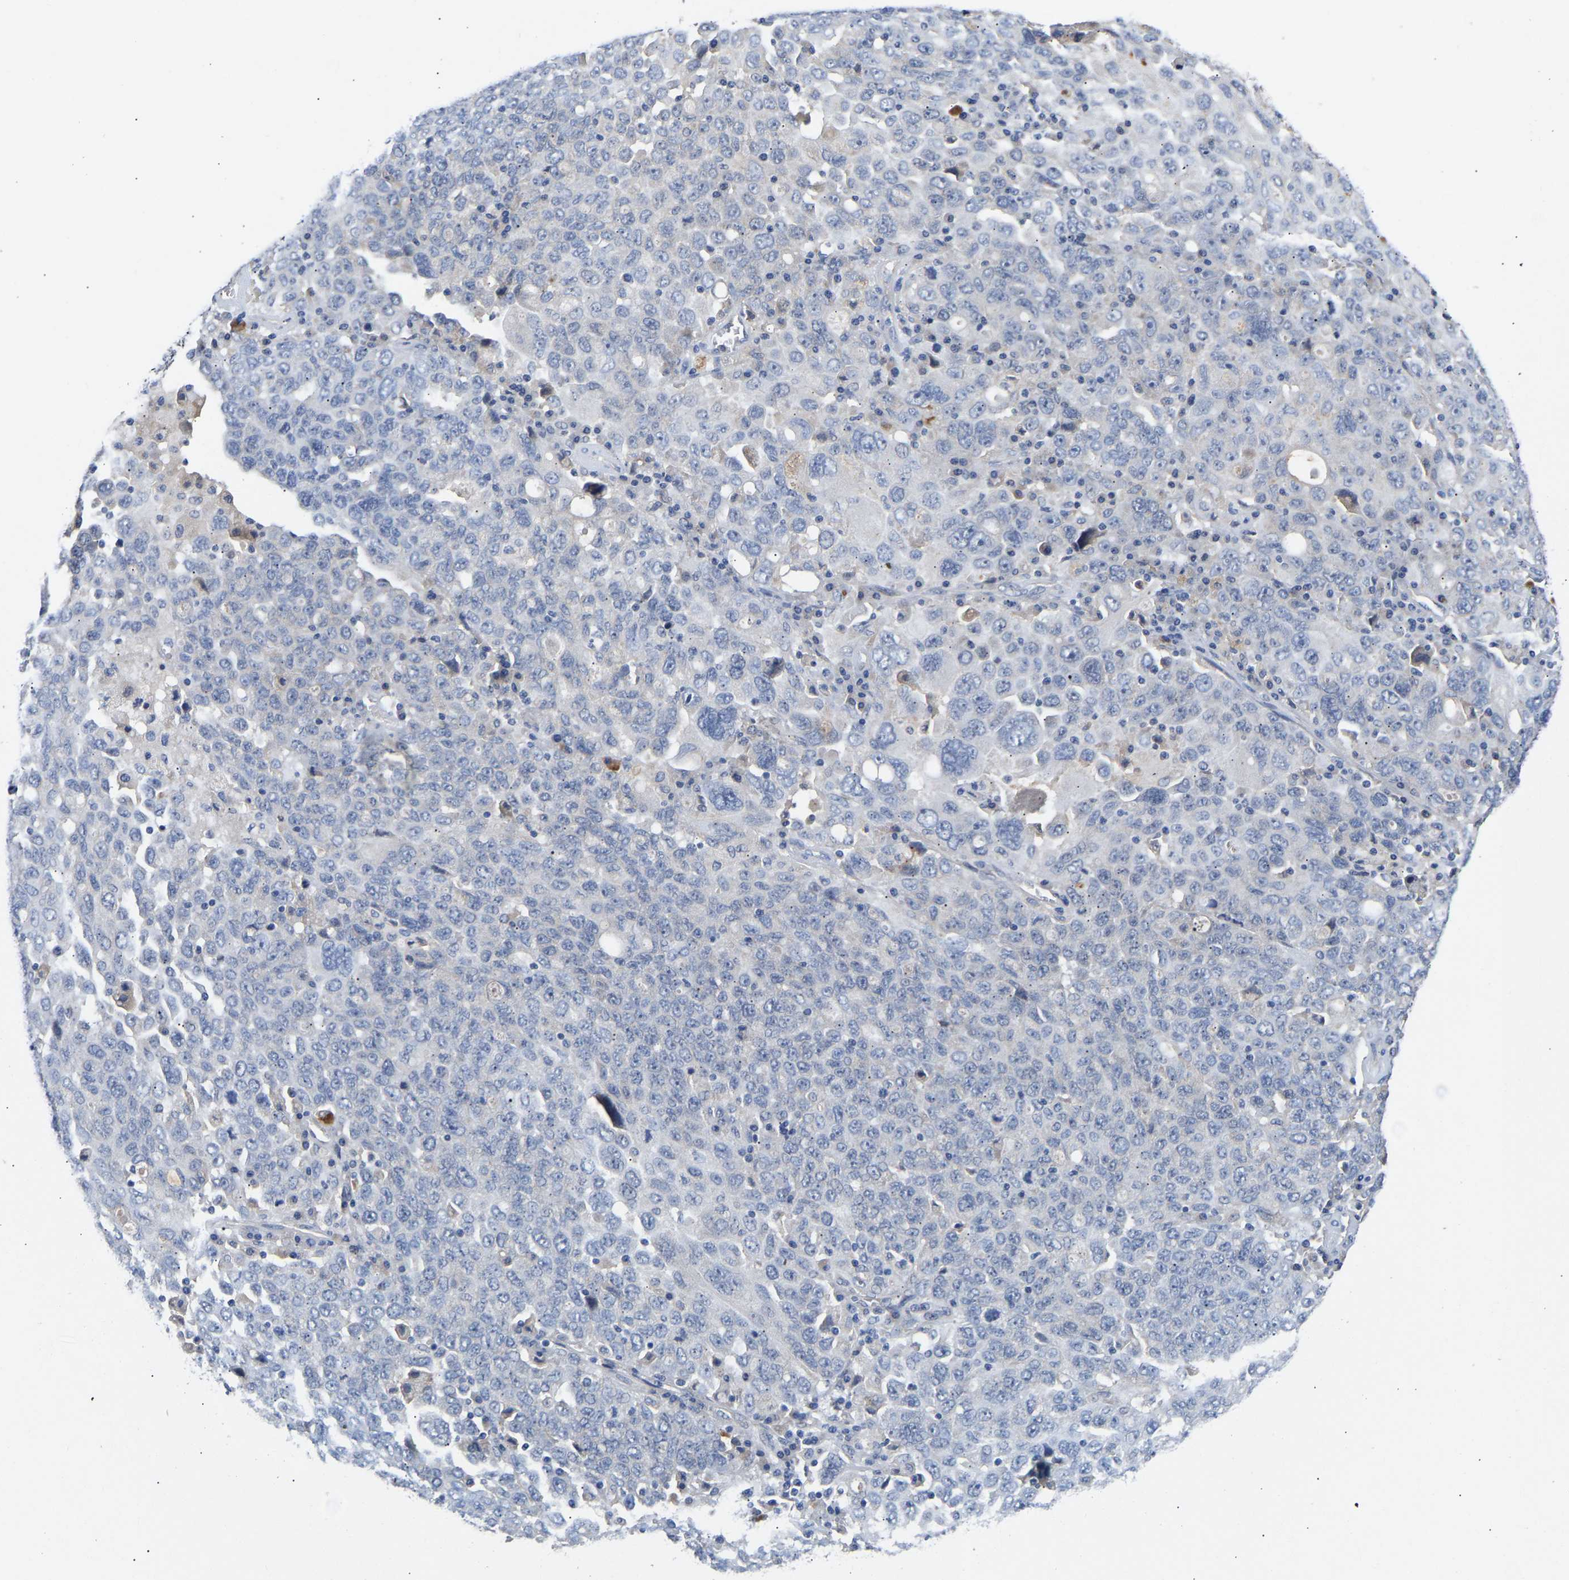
{"staining": {"intensity": "negative", "quantity": "none", "location": "none"}, "tissue": "ovarian cancer", "cell_type": "Tumor cells", "image_type": "cancer", "snomed": [{"axis": "morphology", "description": "Carcinoma, endometroid"}, {"axis": "topography", "description": "Ovary"}], "caption": "The histopathology image reveals no significant expression in tumor cells of ovarian cancer.", "gene": "KASH5", "patient": {"sex": "female", "age": 62}}